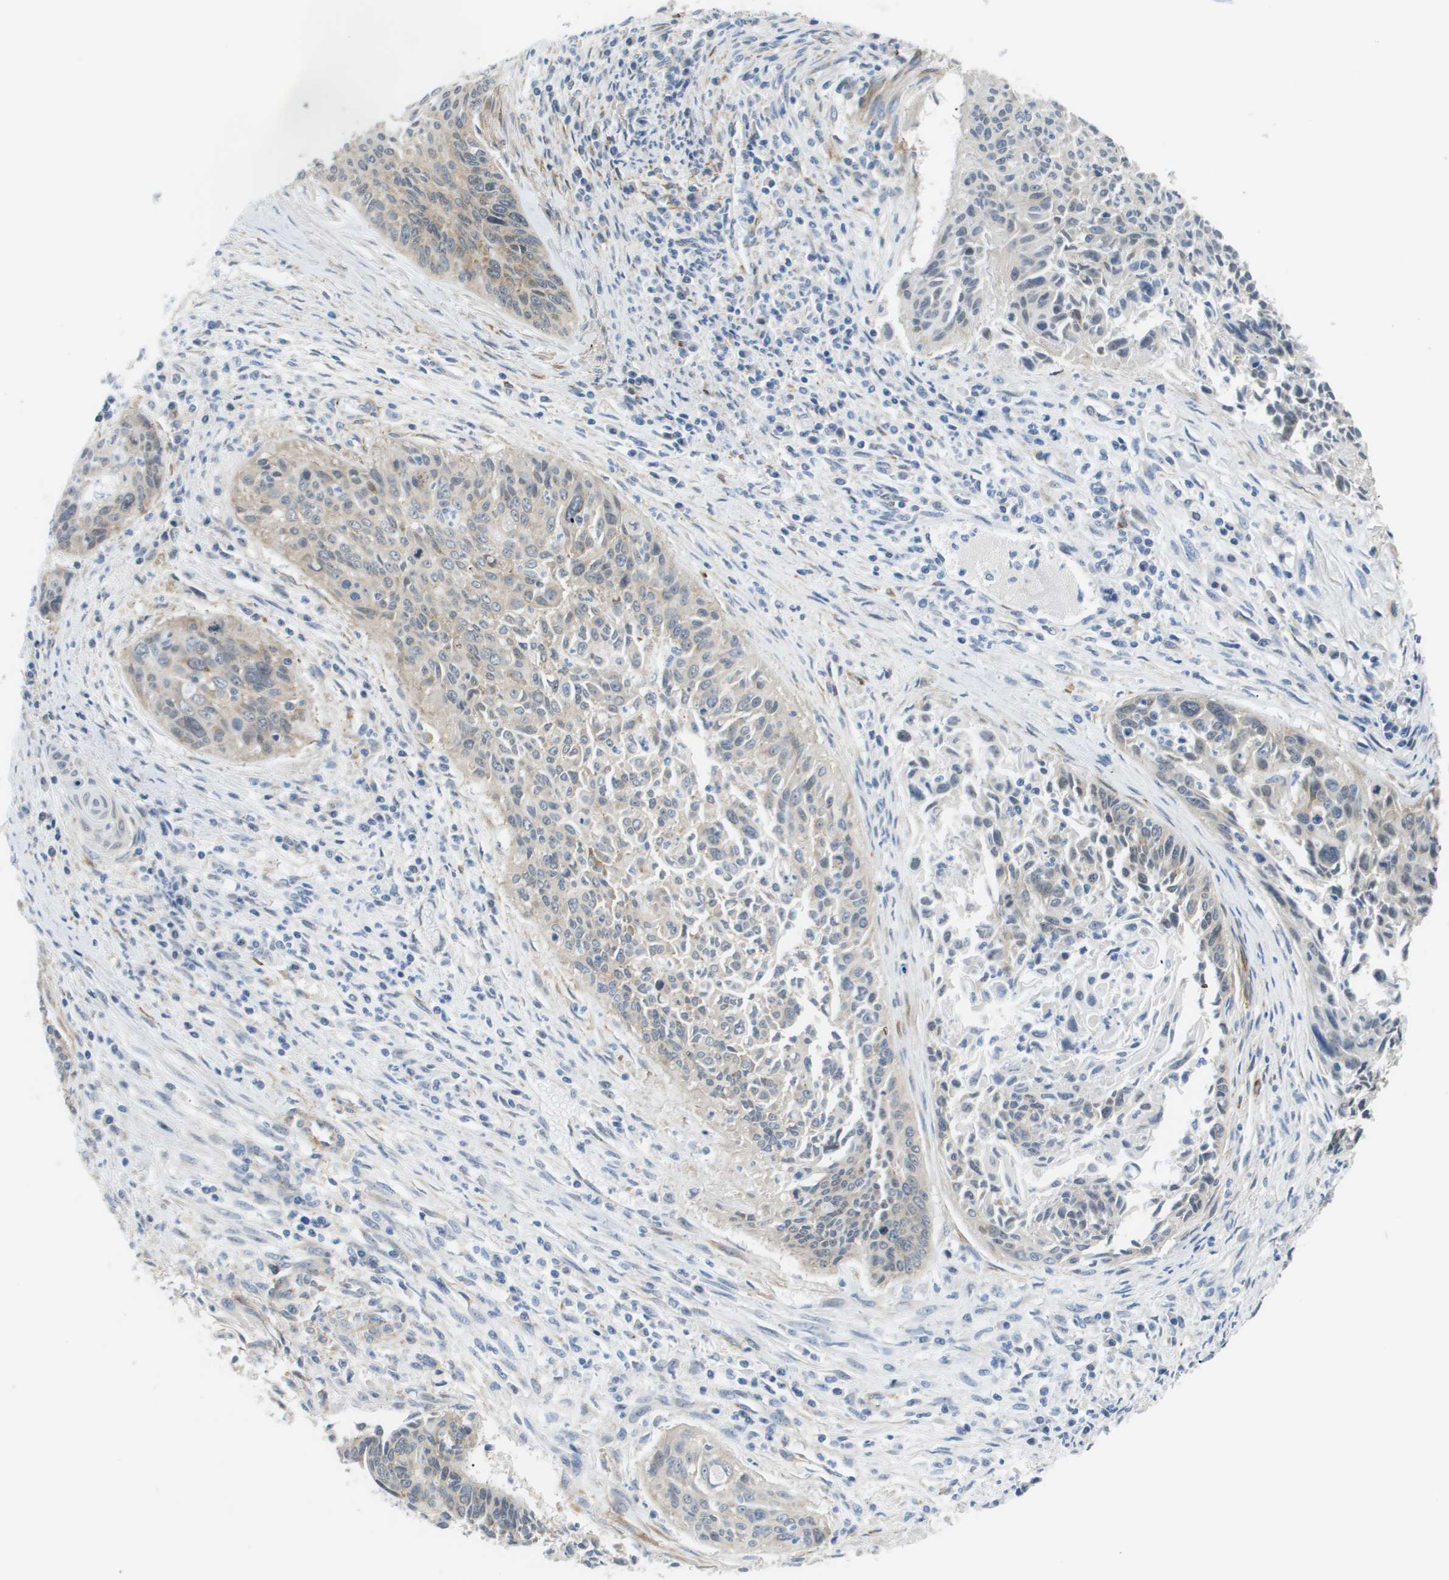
{"staining": {"intensity": "negative", "quantity": "none", "location": "none"}, "tissue": "cervical cancer", "cell_type": "Tumor cells", "image_type": "cancer", "snomed": [{"axis": "morphology", "description": "Squamous cell carcinoma, NOS"}, {"axis": "topography", "description": "Cervix"}], "caption": "An image of cervical cancer (squamous cell carcinoma) stained for a protein reveals no brown staining in tumor cells. Brightfield microscopy of immunohistochemistry (IHC) stained with DAB (3,3'-diaminobenzidine) (brown) and hematoxylin (blue), captured at high magnification.", "gene": "OTUD5", "patient": {"sex": "female", "age": 55}}